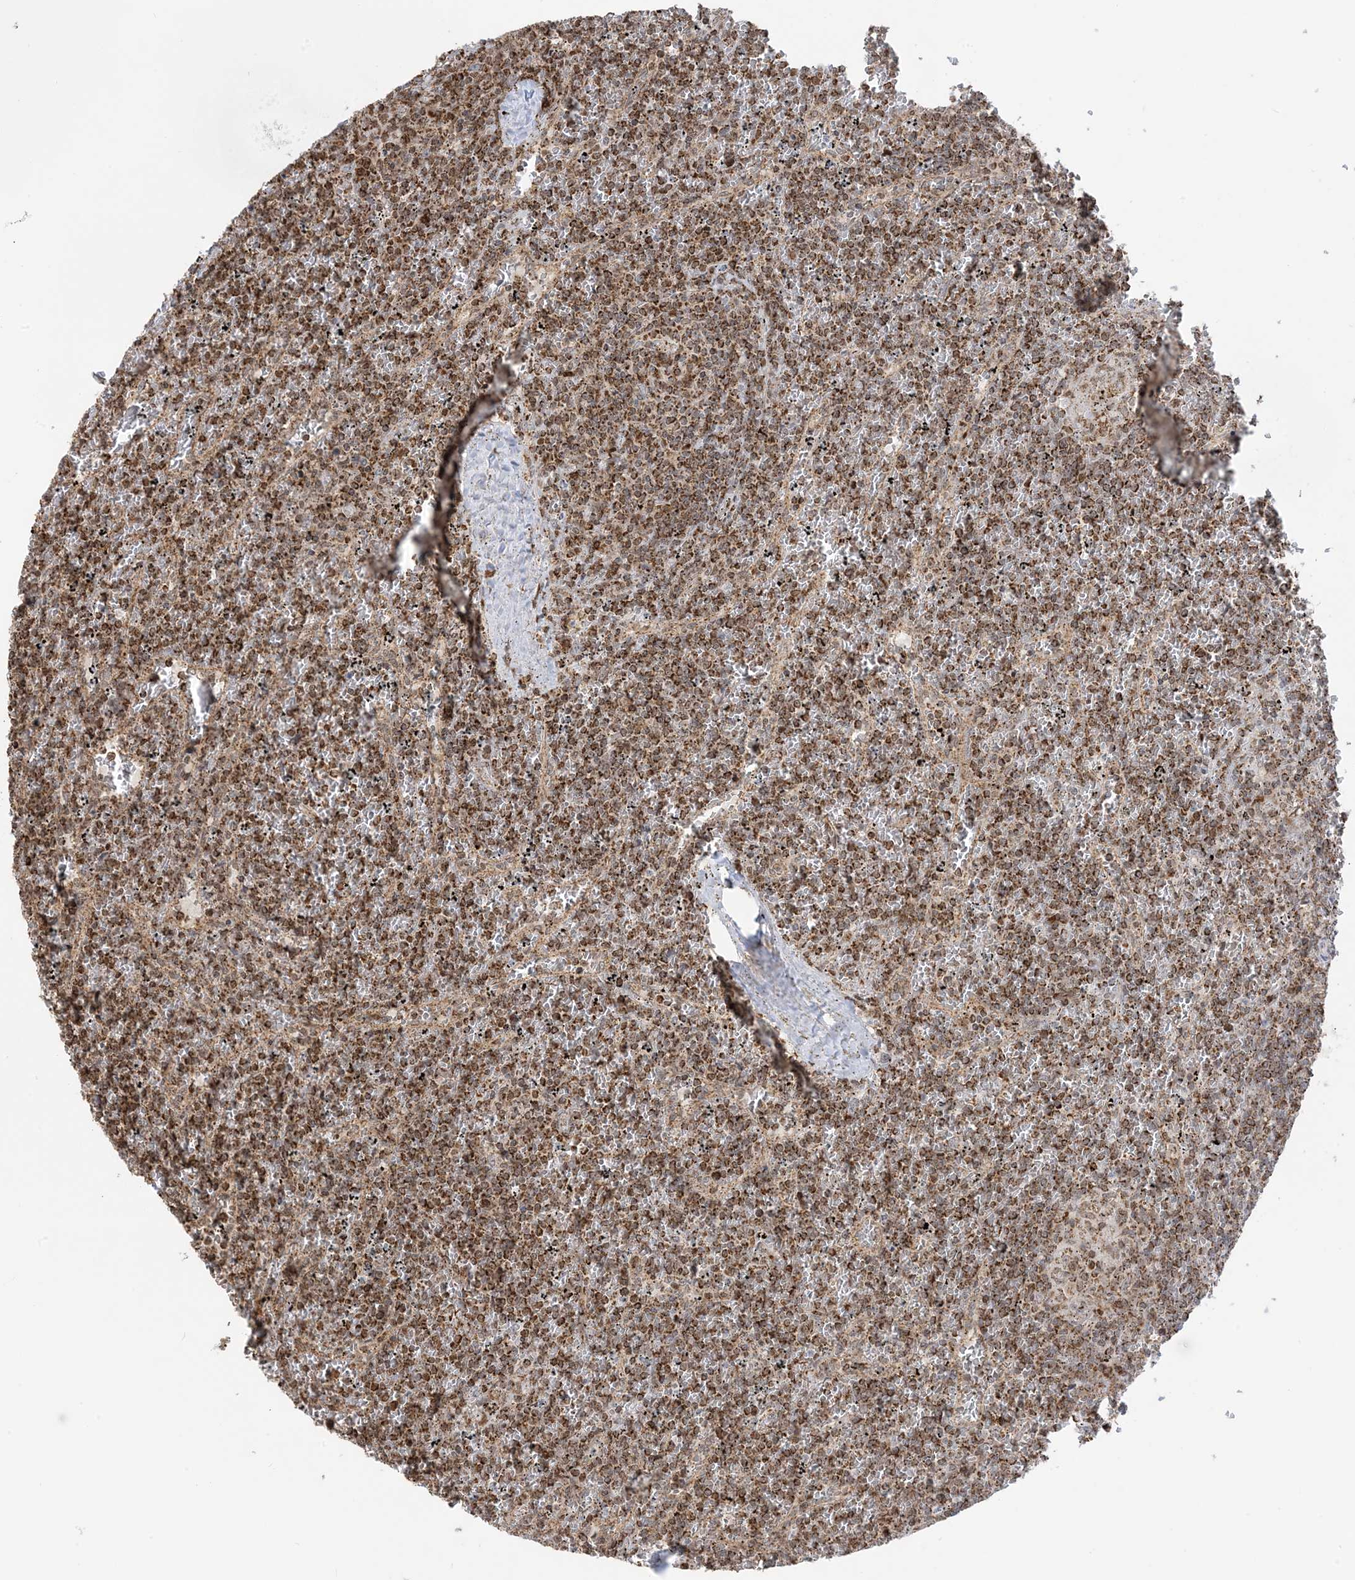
{"staining": {"intensity": "moderate", "quantity": ">75%", "location": "cytoplasmic/membranous"}, "tissue": "lymphoma", "cell_type": "Tumor cells", "image_type": "cancer", "snomed": [{"axis": "morphology", "description": "Malignant lymphoma, non-Hodgkin's type, Low grade"}, {"axis": "topography", "description": "Spleen"}], "caption": "There is medium levels of moderate cytoplasmic/membranous staining in tumor cells of lymphoma, as demonstrated by immunohistochemical staining (brown color).", "gene": "MAPKBP1", "patient": {"sex": "female", "age": 19}}